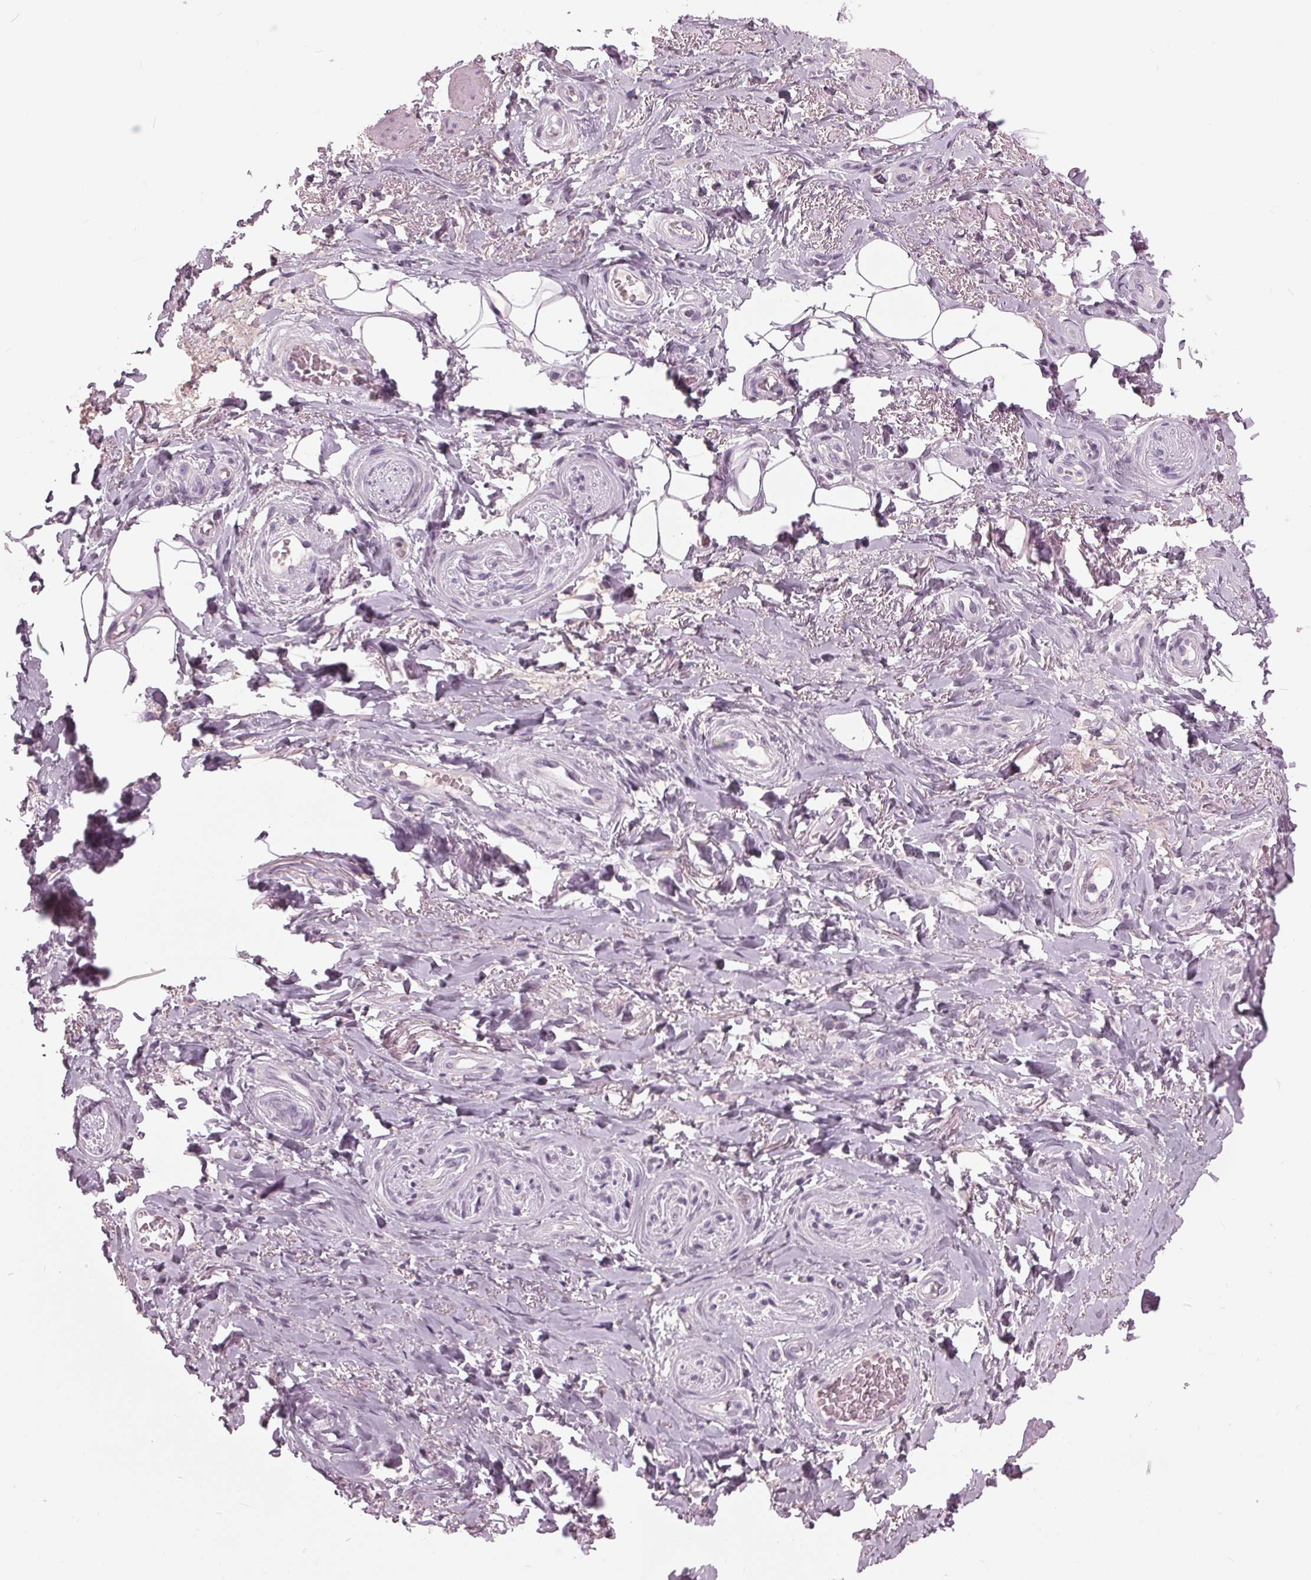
{"staining": {"intensity": "negative", "quantity": "none", "location": "none"}, "tissue": "adipose tissue", "cell_type": "Adipocytes", "image_type": "normal", "snomed": [{"axis": "morphology", "description": "Normal tissue, NOS"}, {"axis": "topography", "description": "Anal"}, {"axis": "topography", "description": "Peripheral nerve tissue"}], "caption": "Immunohistochemistry (IHC) photomicrograph of unremarkable adipose tissue stained for a protein (brown), which displays no expression in adipocytes.", "gene": "SLC9A4", "patient": {"sex": "male", "age": 53}}